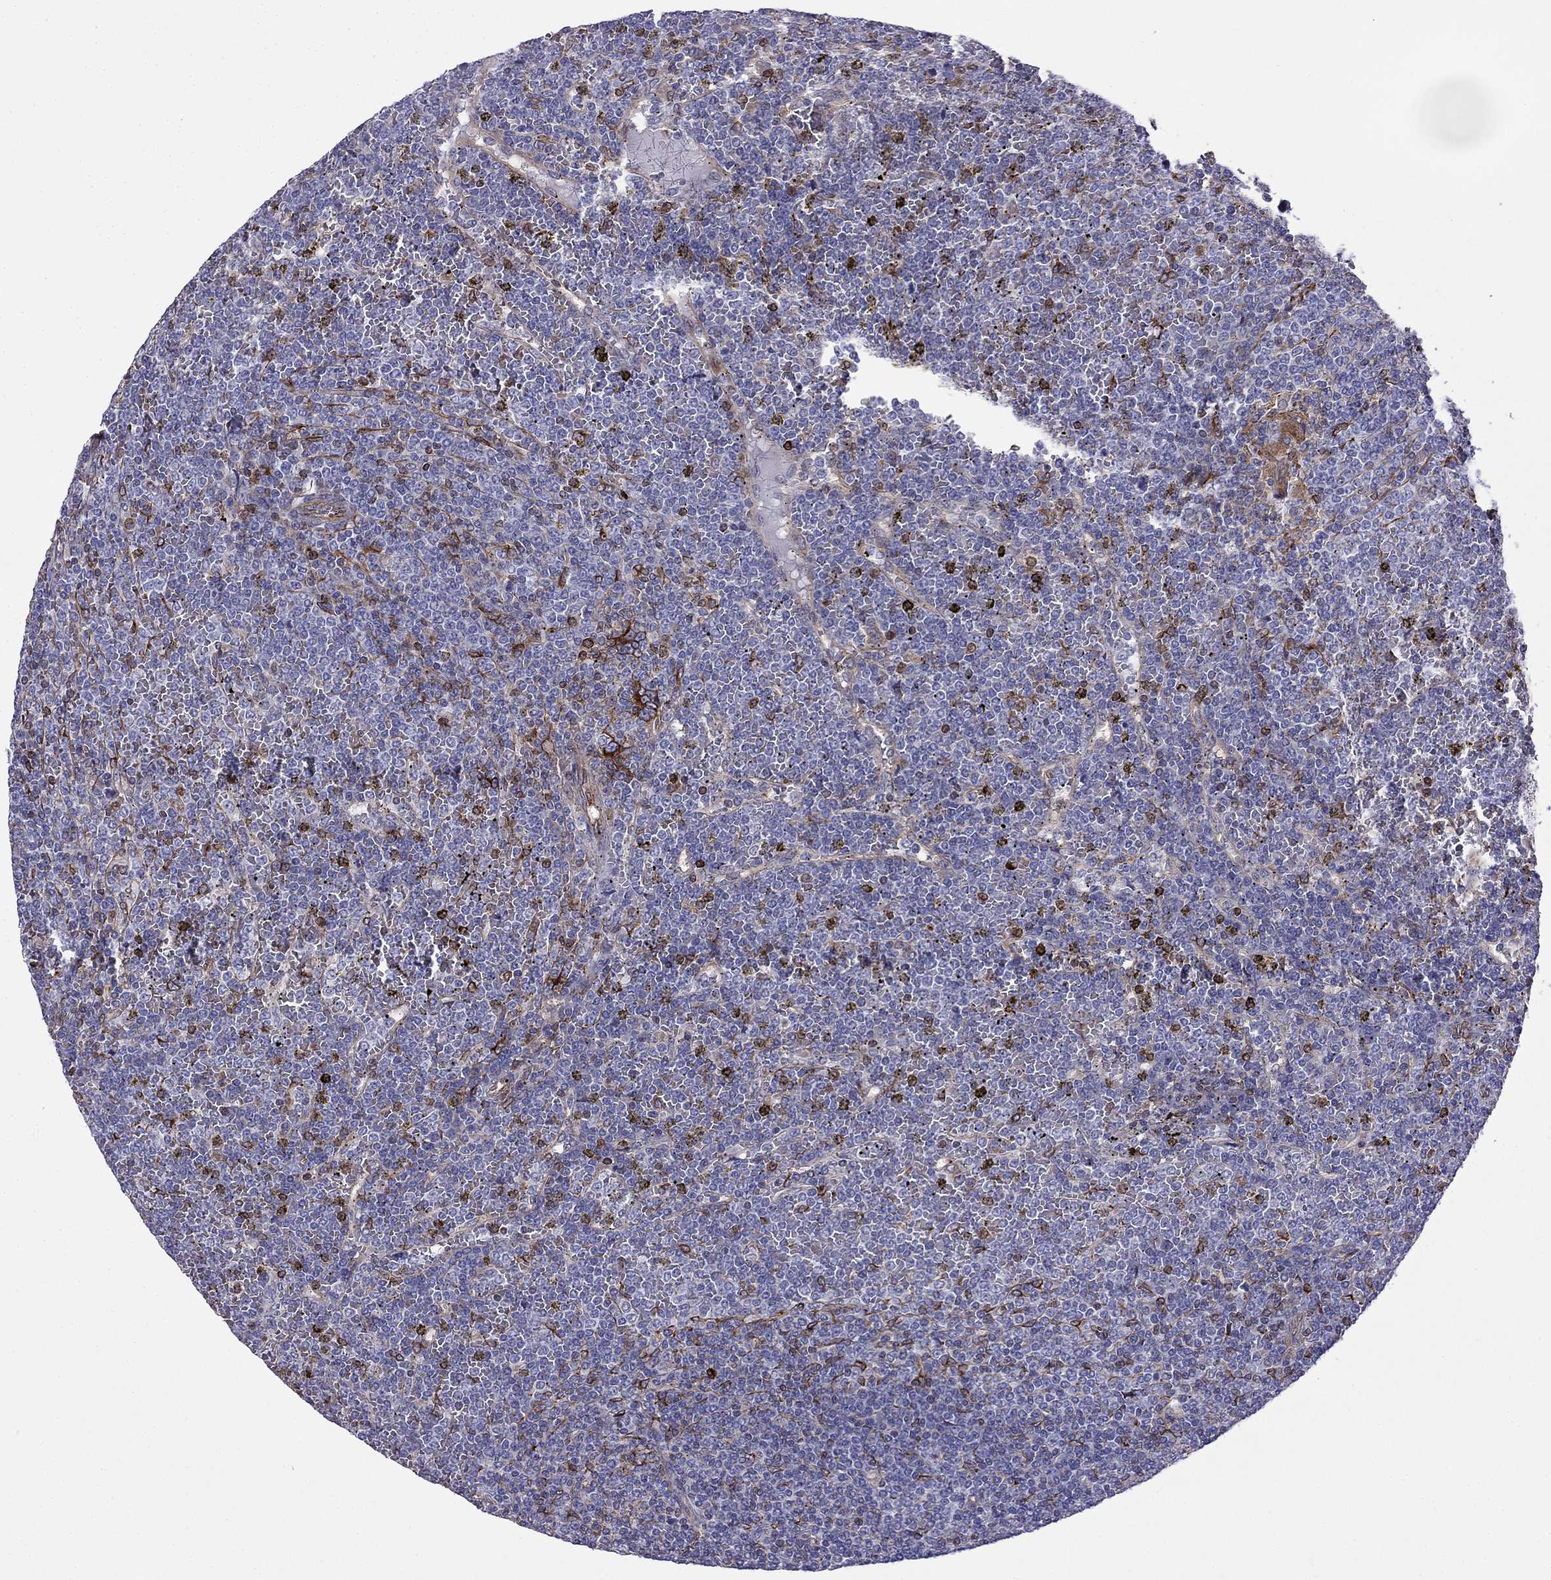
{"staining": {"intensity": "negative", "quantity": "none", "location": "none"}, "tissue": "lymphoma", "cell_type": "Tumor cells", "image_type": "cancer", "snomed": [{"axis": "morphology", "description": "Malignant lymphoma, non-Hodgkin's type, Low grade"}, {"axis": "topography", "description": "Spleen"}], "caption": "High power microscopy photomicrograph of an immunohistochemistry (IHC) histopathology image of malignant lymphoma, non-Hodgkin's type (low-grade), revealing no significant staining in tumor cells.", "gene": "GNAL", "patient": {"sex": "female", "age": 19}}